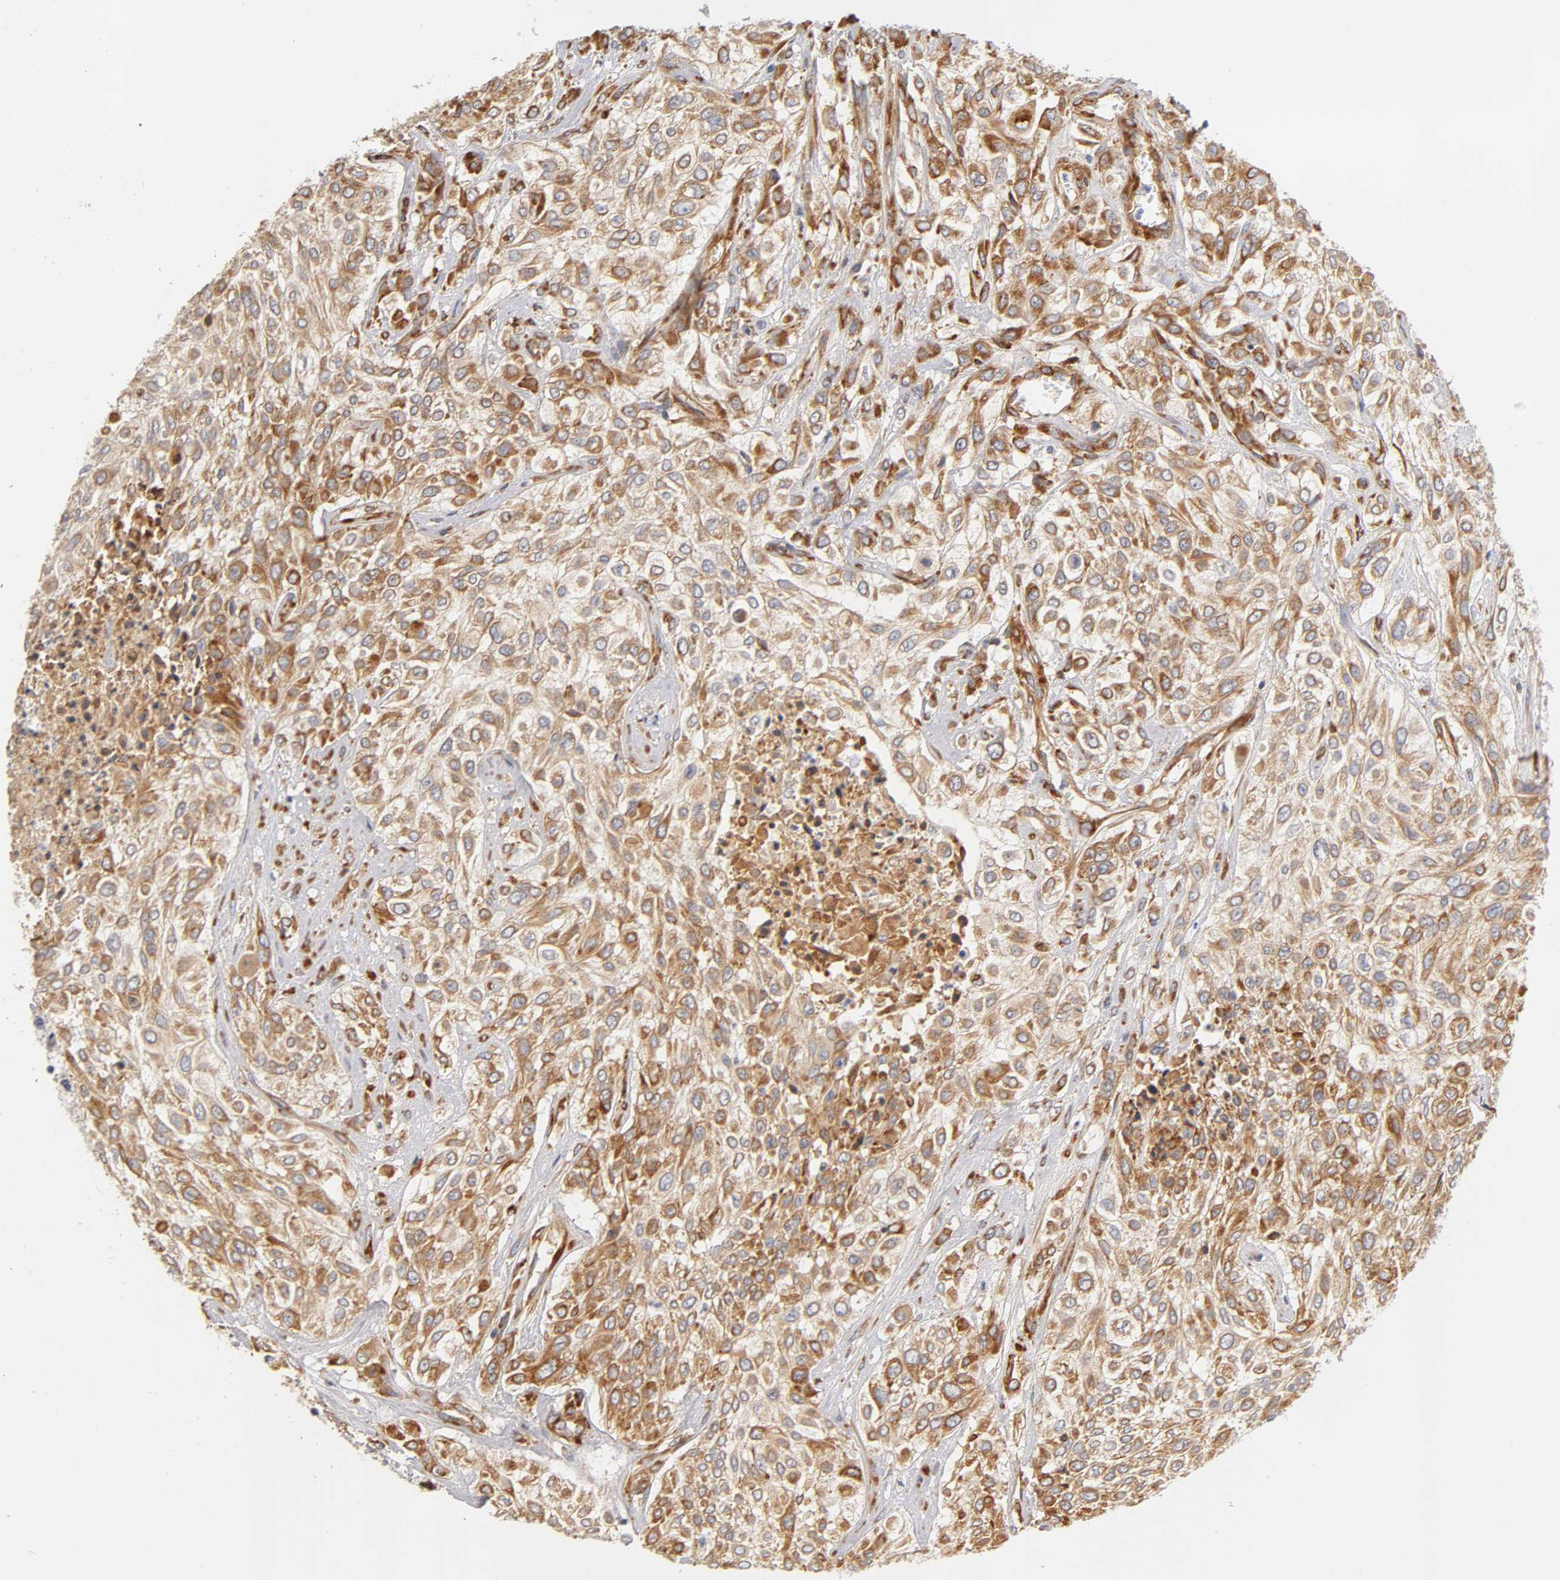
{"staining": {"intensity": "moderate", "quantity": ">75%", "location": "cytoplasmic/membranous"}, "tissue": "urothelial cancer", "cell_type": "Tumor cells", "image_type": "cancer", "snomed": [{"axis": "morphology", "description": "Urothelial carcinoma, High grade"}, {"axis": "topography", "description": "Urinary bladder"}], "caption": "The histopathology image exhibits a brown stain indicating the presence of a protein in the cytoplasmic/membranous of tumor cells in urothelial cancer. (DAB = brown stain, brightfield microscopy at high magnification).", "gene": "LAMB1", "patient": {"sex": "male", "age": 57}}